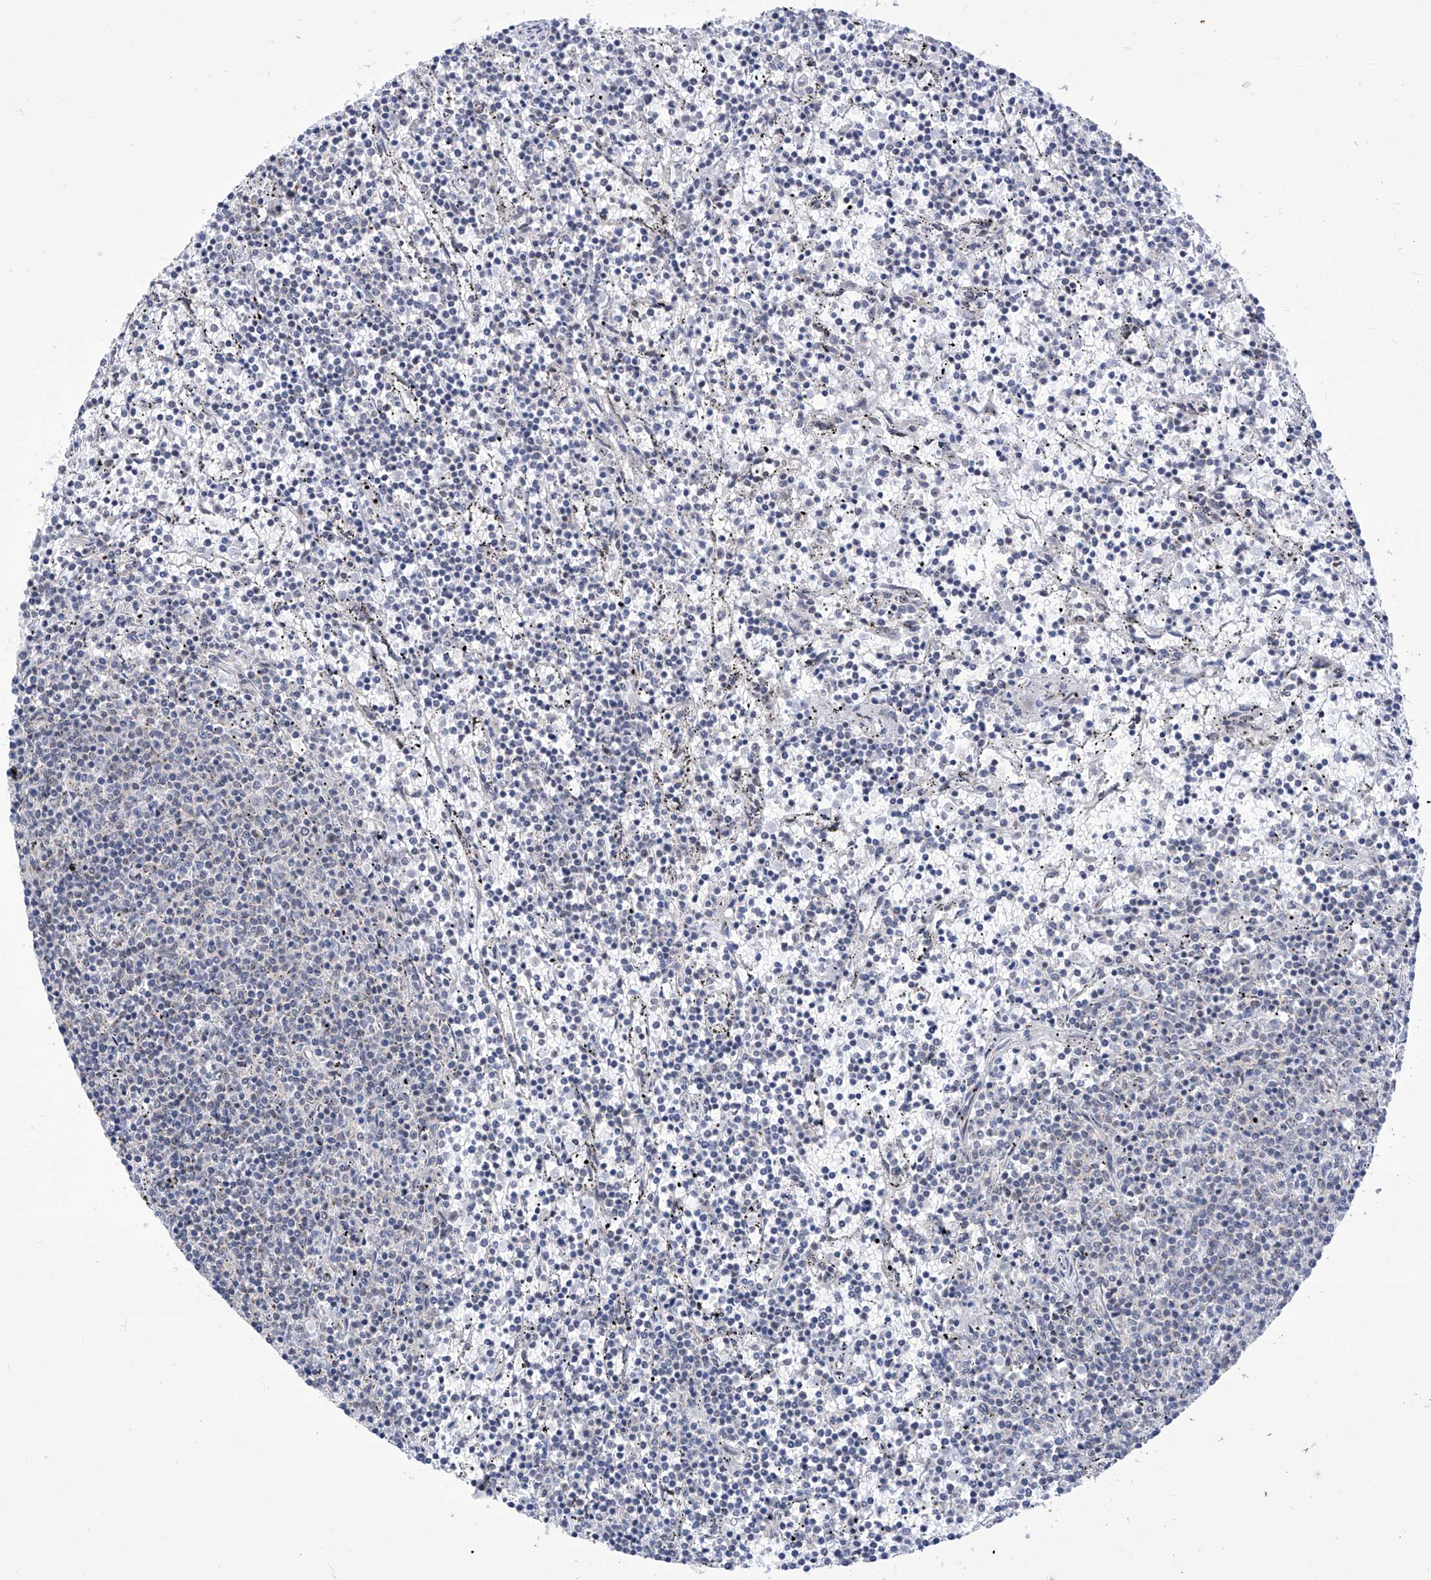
{"staining": {"intensity": "negative", "quantity": "none", "location": "none"}, "tissue": "lymphoma", "cell_type": "Tumor cells", "image_type": "cancer", "snomed": [{"axis": "morphology", "description": "Malignant lymphoma, non-Hodgkin's type, Low grade"}, {"axis": "topography", "description": "Spleen"}], "caption": "High power microscopy image of an immunohistochemistry (IHC) histopathology image of lymphoma, revealing no significant expression in tumor cells.", "gene": "SART1", "patient": {"sex": "female", "age": 50}}